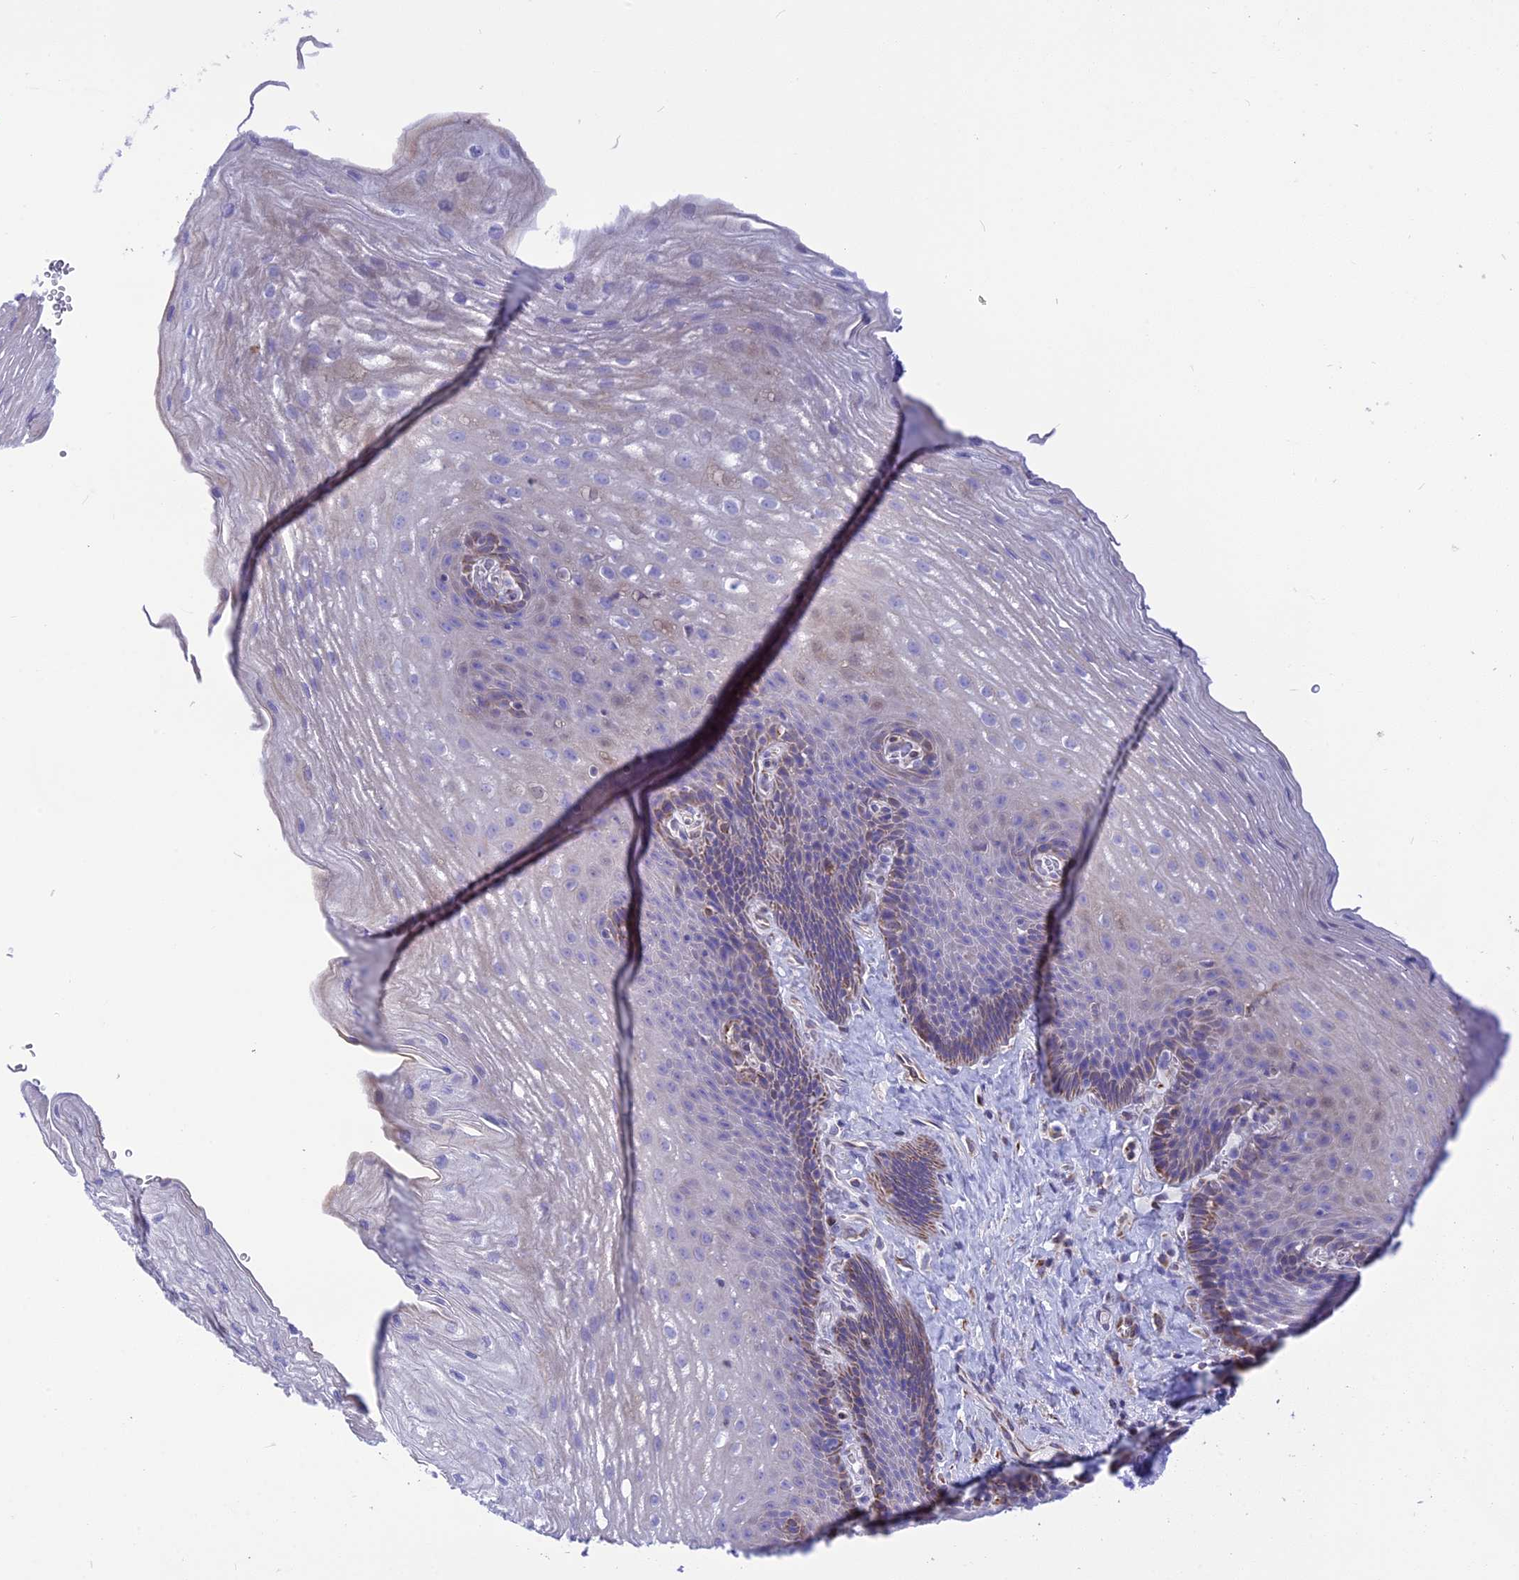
{"staining": {"intensity": "moderate", "quantity": "<25%", "location": "cytoplasmic/membranous"}, "tissue": "esophagus", "cell_type": "Squamous epithelial cells", "image_type": "normal", "snomed": [{"axis": "morphology", "description": "Normal tissue, NOS"}, {"axis": "topography", "description": "Esophagus"}], "caption": "IHC histopathology image of normal esophagus: human esophagus stained using immunohistochemistry reveals low levels of moderate protein expression localized specifically in the cytoplasmic/membranous of squamous epithelial cells, appearing as a cytoplasmic/membranous brown color.", "gene": "DOC2B", "patient": {"sex": "female", "age": 66}}